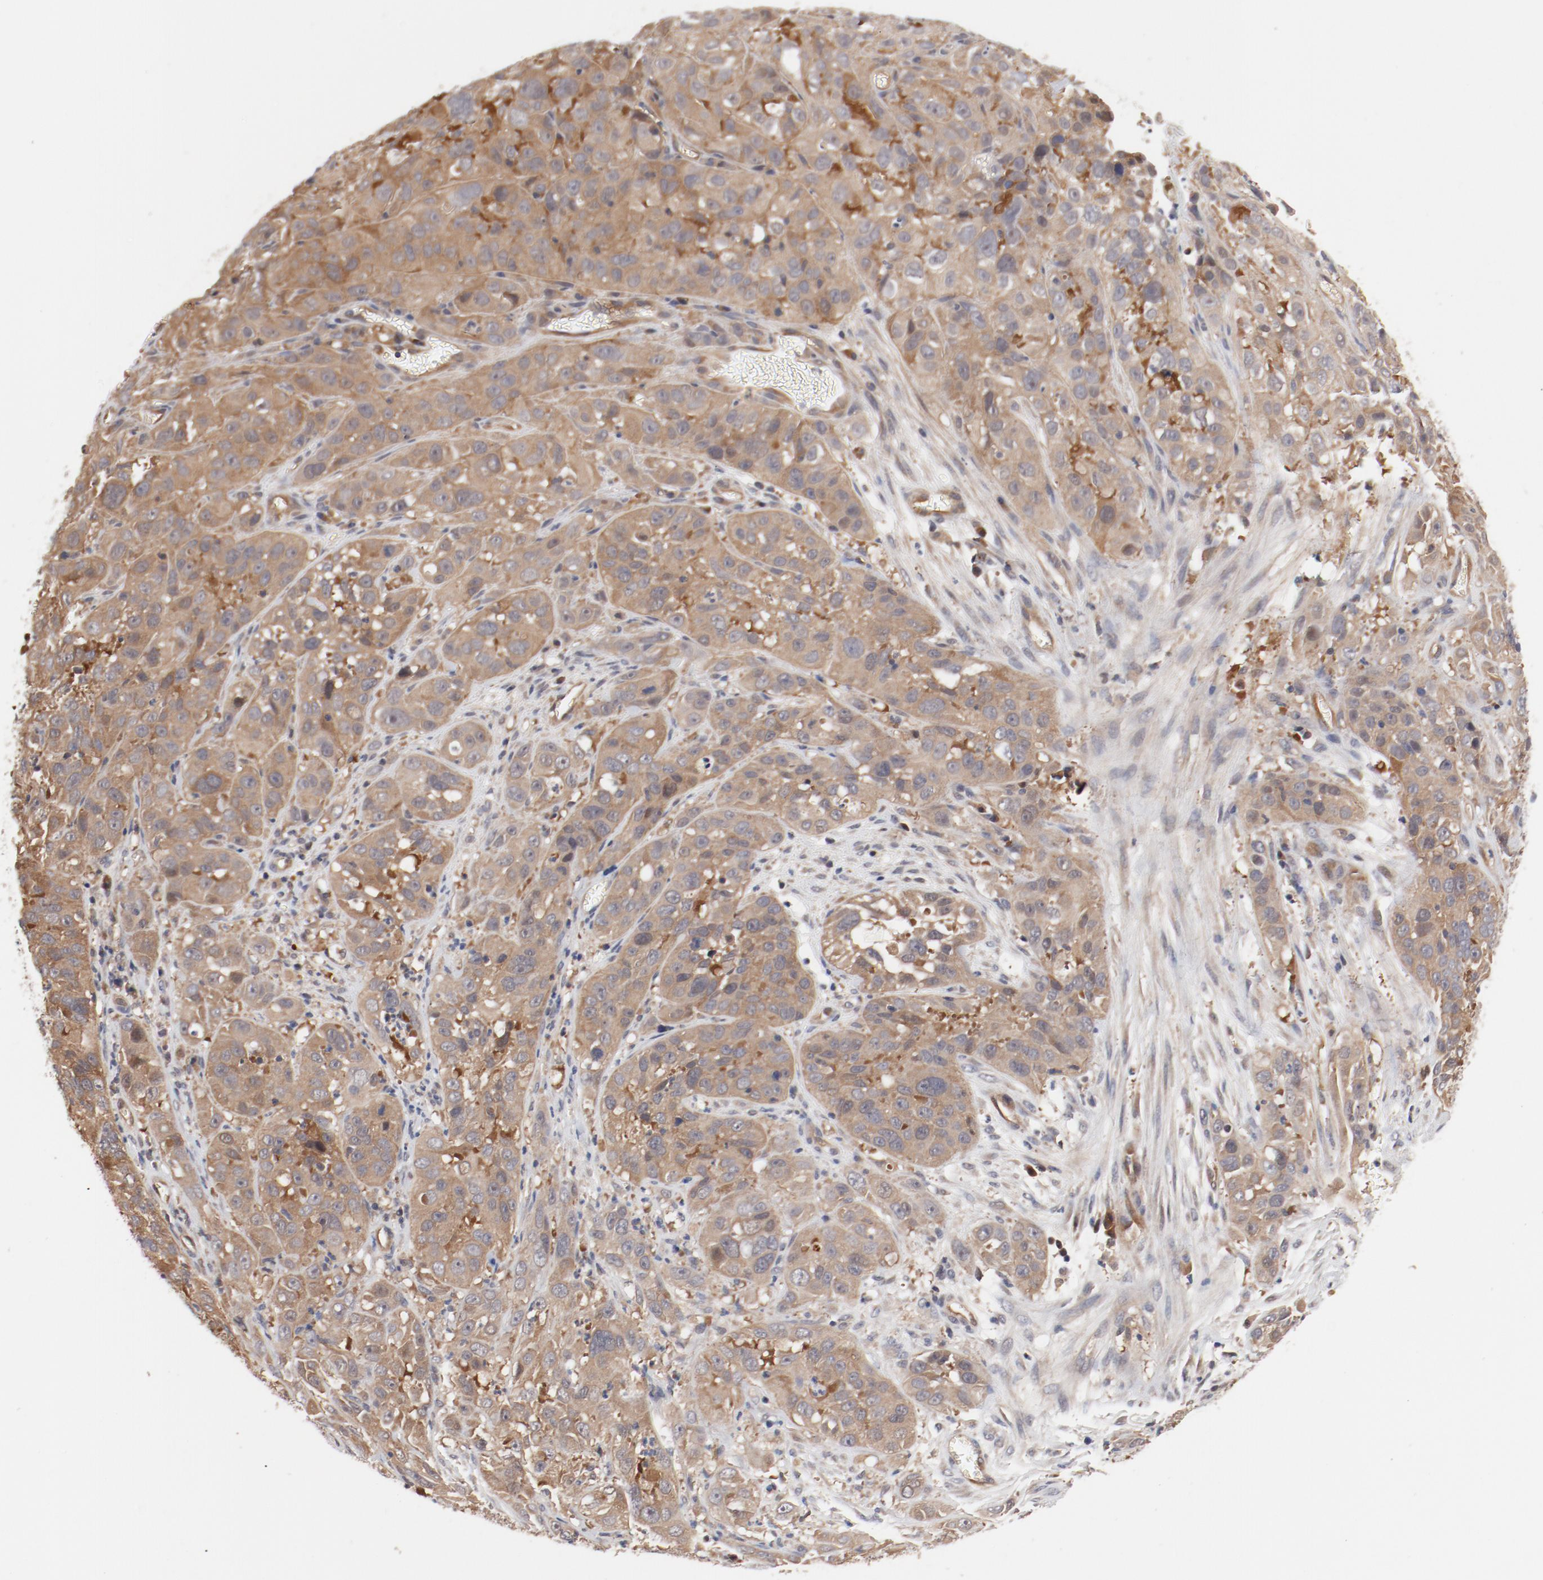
{"staining": {"intensity": "moderate", "quantity": ">75%", "location": "cytoplasmic/membranous"}, "tissue": "cervical cancer", "cell_type": "Tumor cells", "image_type": "cancer", "snomed": [{"axis": "morphology", "description": "Squamous cell carcinoma, NOS"}, {"axis": "topography", "description": "Cervix"}], "caption": "An immunohistochemistry (IHC) micrograph of neoplastic tissue is shown. Protein staining in brown highlights moderate cytoplasmic/membranous positivity in cervical cancer within tumor cells. The protein is stained brown, and the nuclei are stained in blue (DAB IHC with brightfield microscopy, high magnification).", "gene": "PITPNM2", "patient": {"sex": "female", "age": 32}}